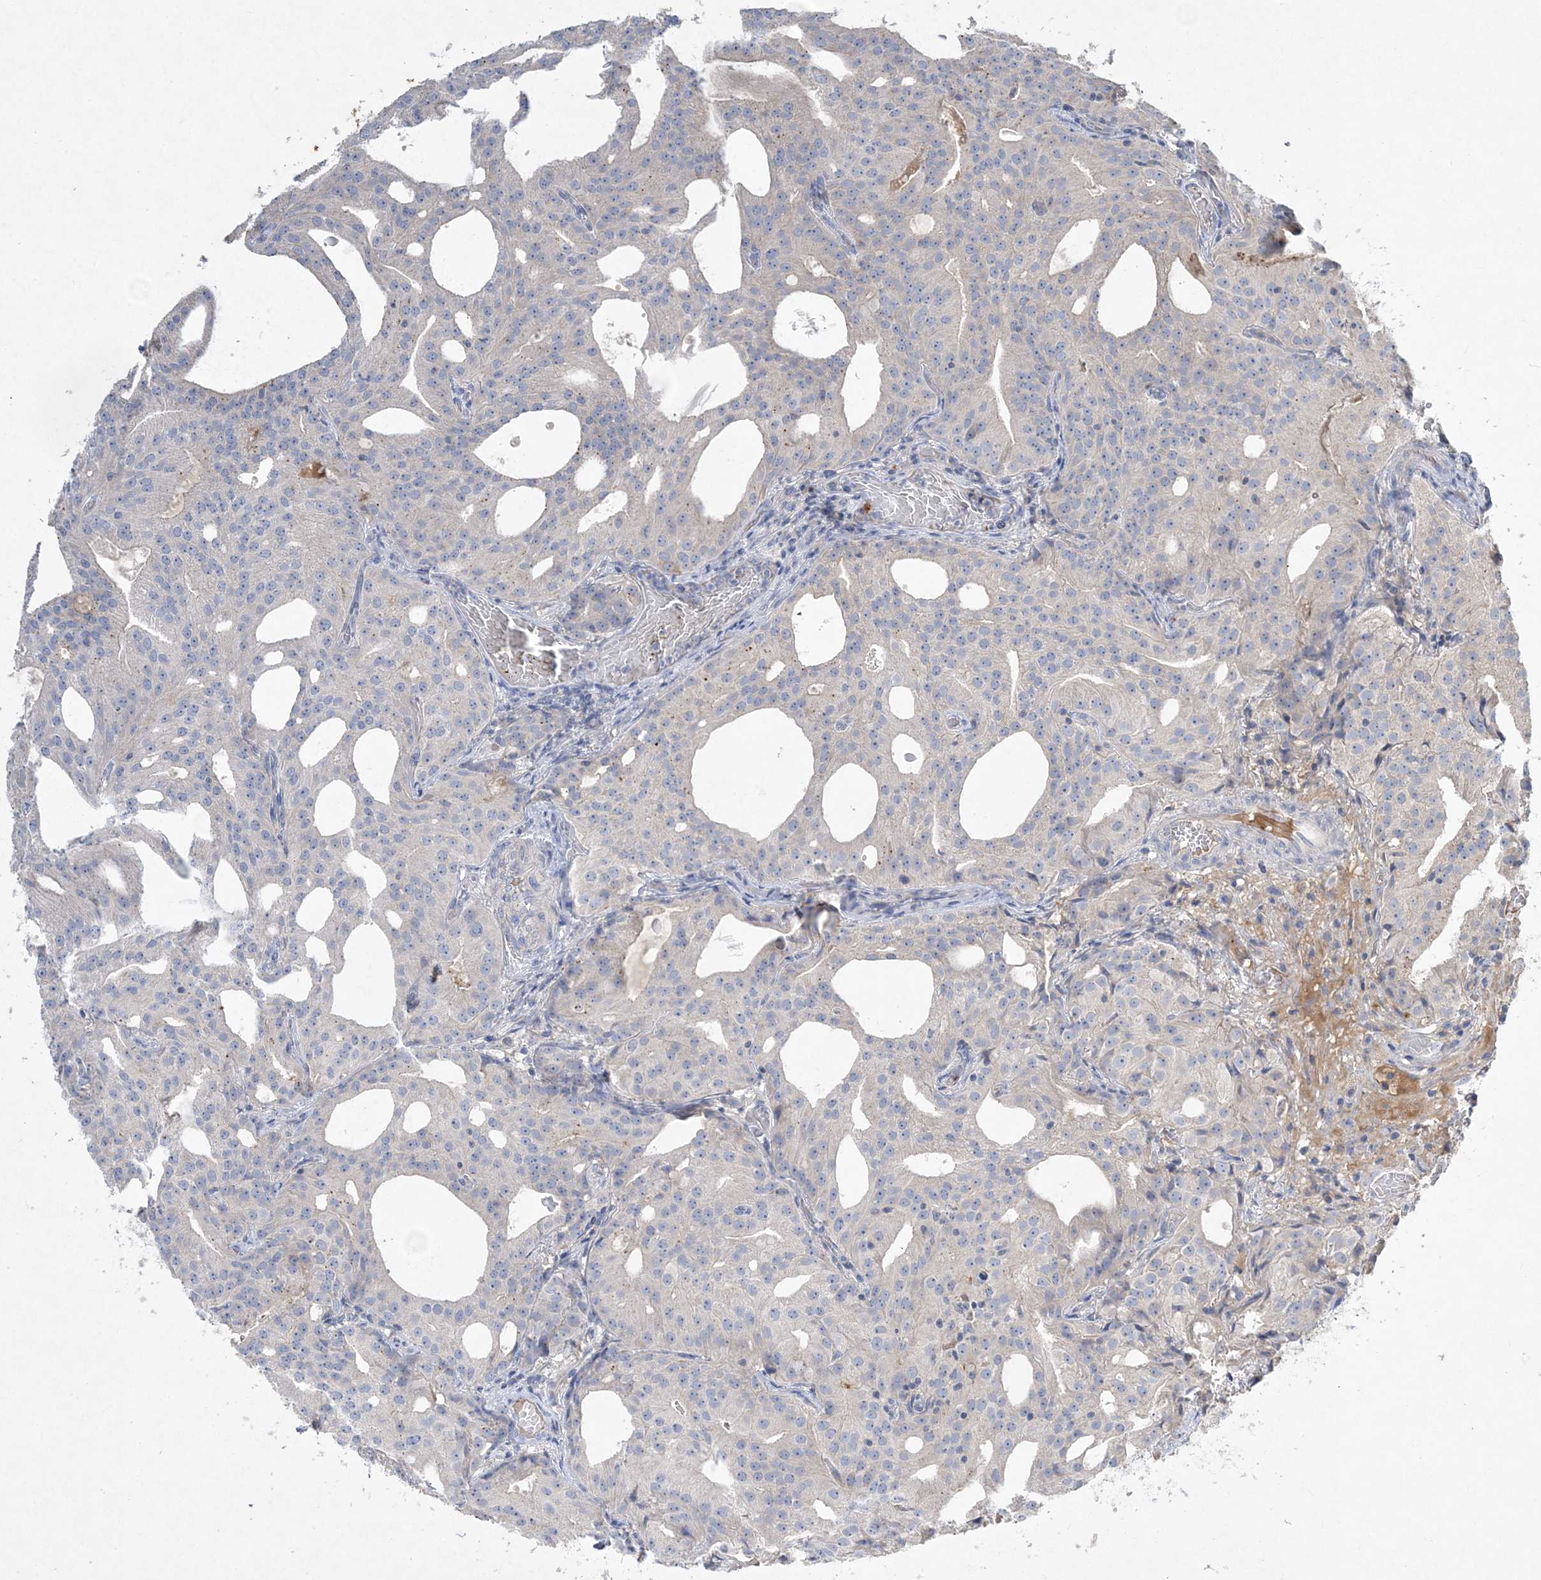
{"staining": {"intensity": "negative", "quantity": "none", "location": "none"}, "tissue": "prostate cancer", "cell_type": "Tumor cells", "image_type": "cancer", "snomed": [{"axis": "morphology", "description": "Adenocarcinoma, Medium grade"}, {"axis": "topography", "description": "Prostate"}], "caption": "Human prostate cancer (medium-grade adenocarcinoma) stained for a protein using immunohistochemistry (IHC) reveals no expression in tumor cells.", "gene": "ADCK2", "patient": {"sex": "male", "age": 88}}